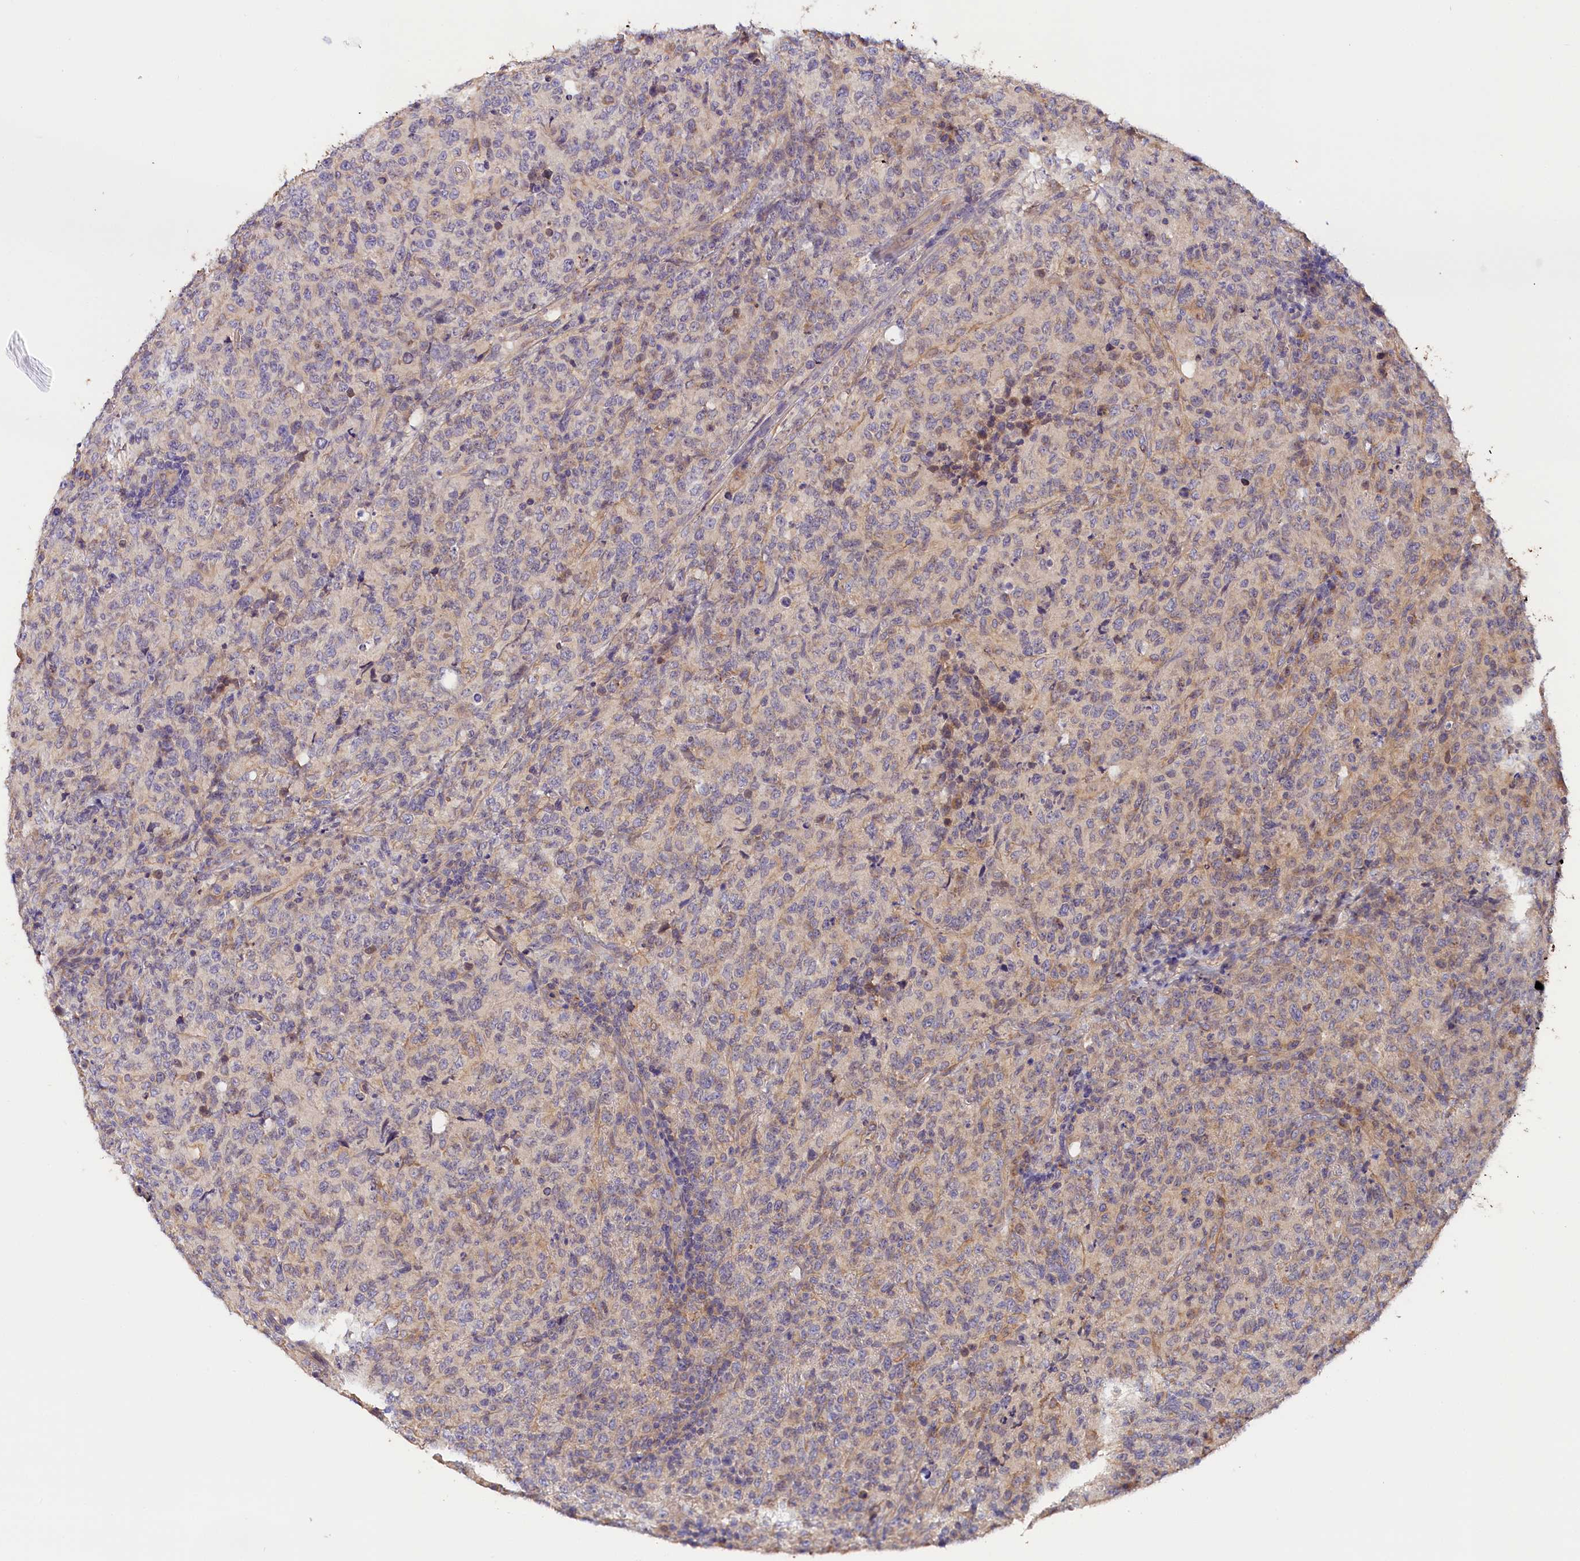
{"staining": {"intensity": "negative", "quantity": "none", "location": "none"}, "tissue": "lymphoma", "cell_type": "Tumor cells", "image_type": "cancer", "snomed": [{"axis": "morphology", "description": "Malignant lymphoma, non-Hodgkin's type, High grade"}, {"axis": "topography", "description": "Tonsil"}], "caption": "Image shows no significant protein staining in tumor cells of lymphoma.", "gene": "KATNB1", "patient": {"sex": "female", "age": 36}}